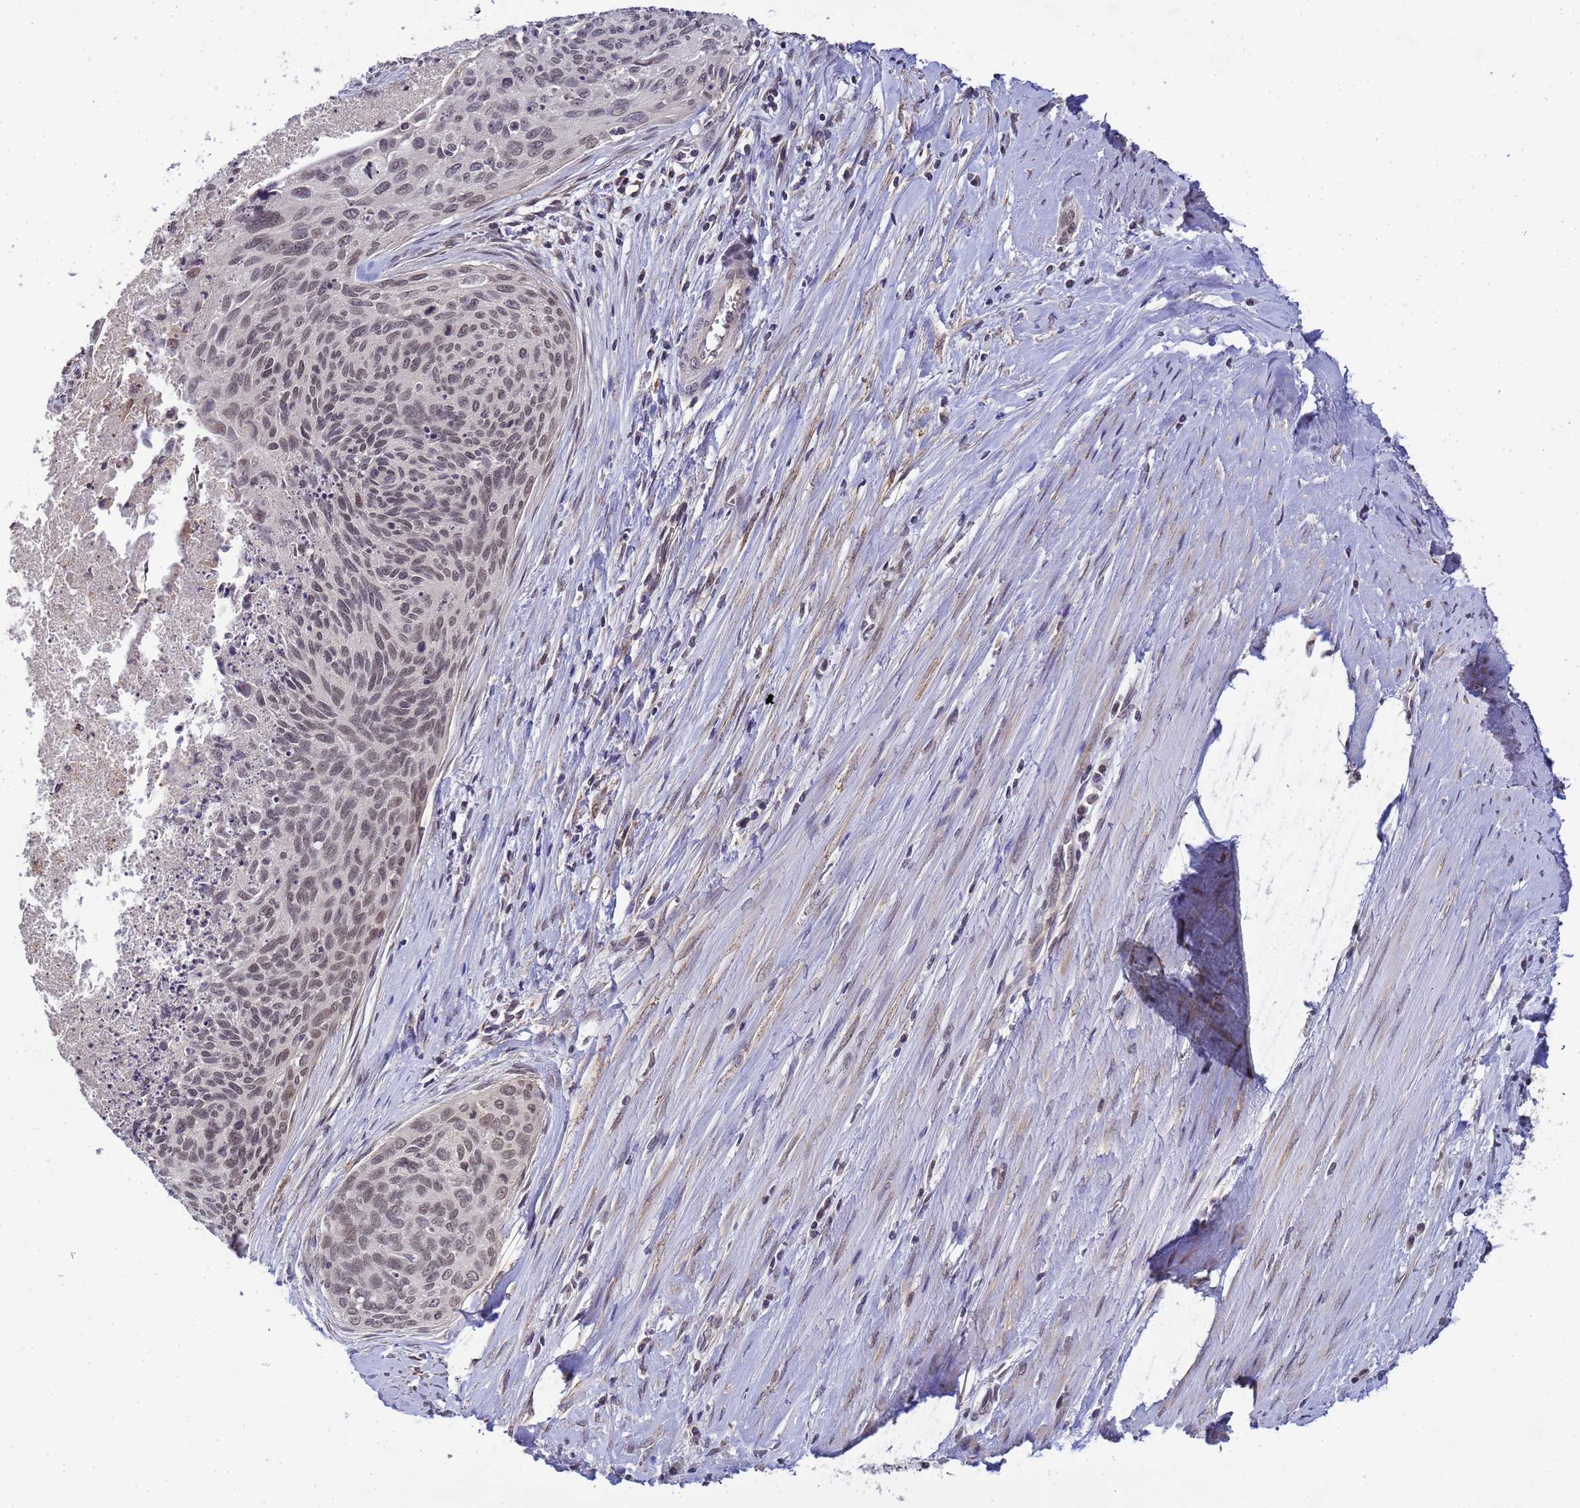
{"staining": {"intensity": "weak", "quantity": "<25%", "location": "nuclear"}, "tissue": "cervical cancer", "cell_type": "Tumor cells", "image_type": "cancer", "snomed": [{"axis": "morphology", "description": "Squamous cell carcinoma, NOS"}, {"axis": "topography", "description": "Cervix"}], "caption": "Tumor cells are negative for protein expression in human cervical squamous cell carcinoma.", "gene": "MYL7", "patient": {"sex": "female", "age": 55}}